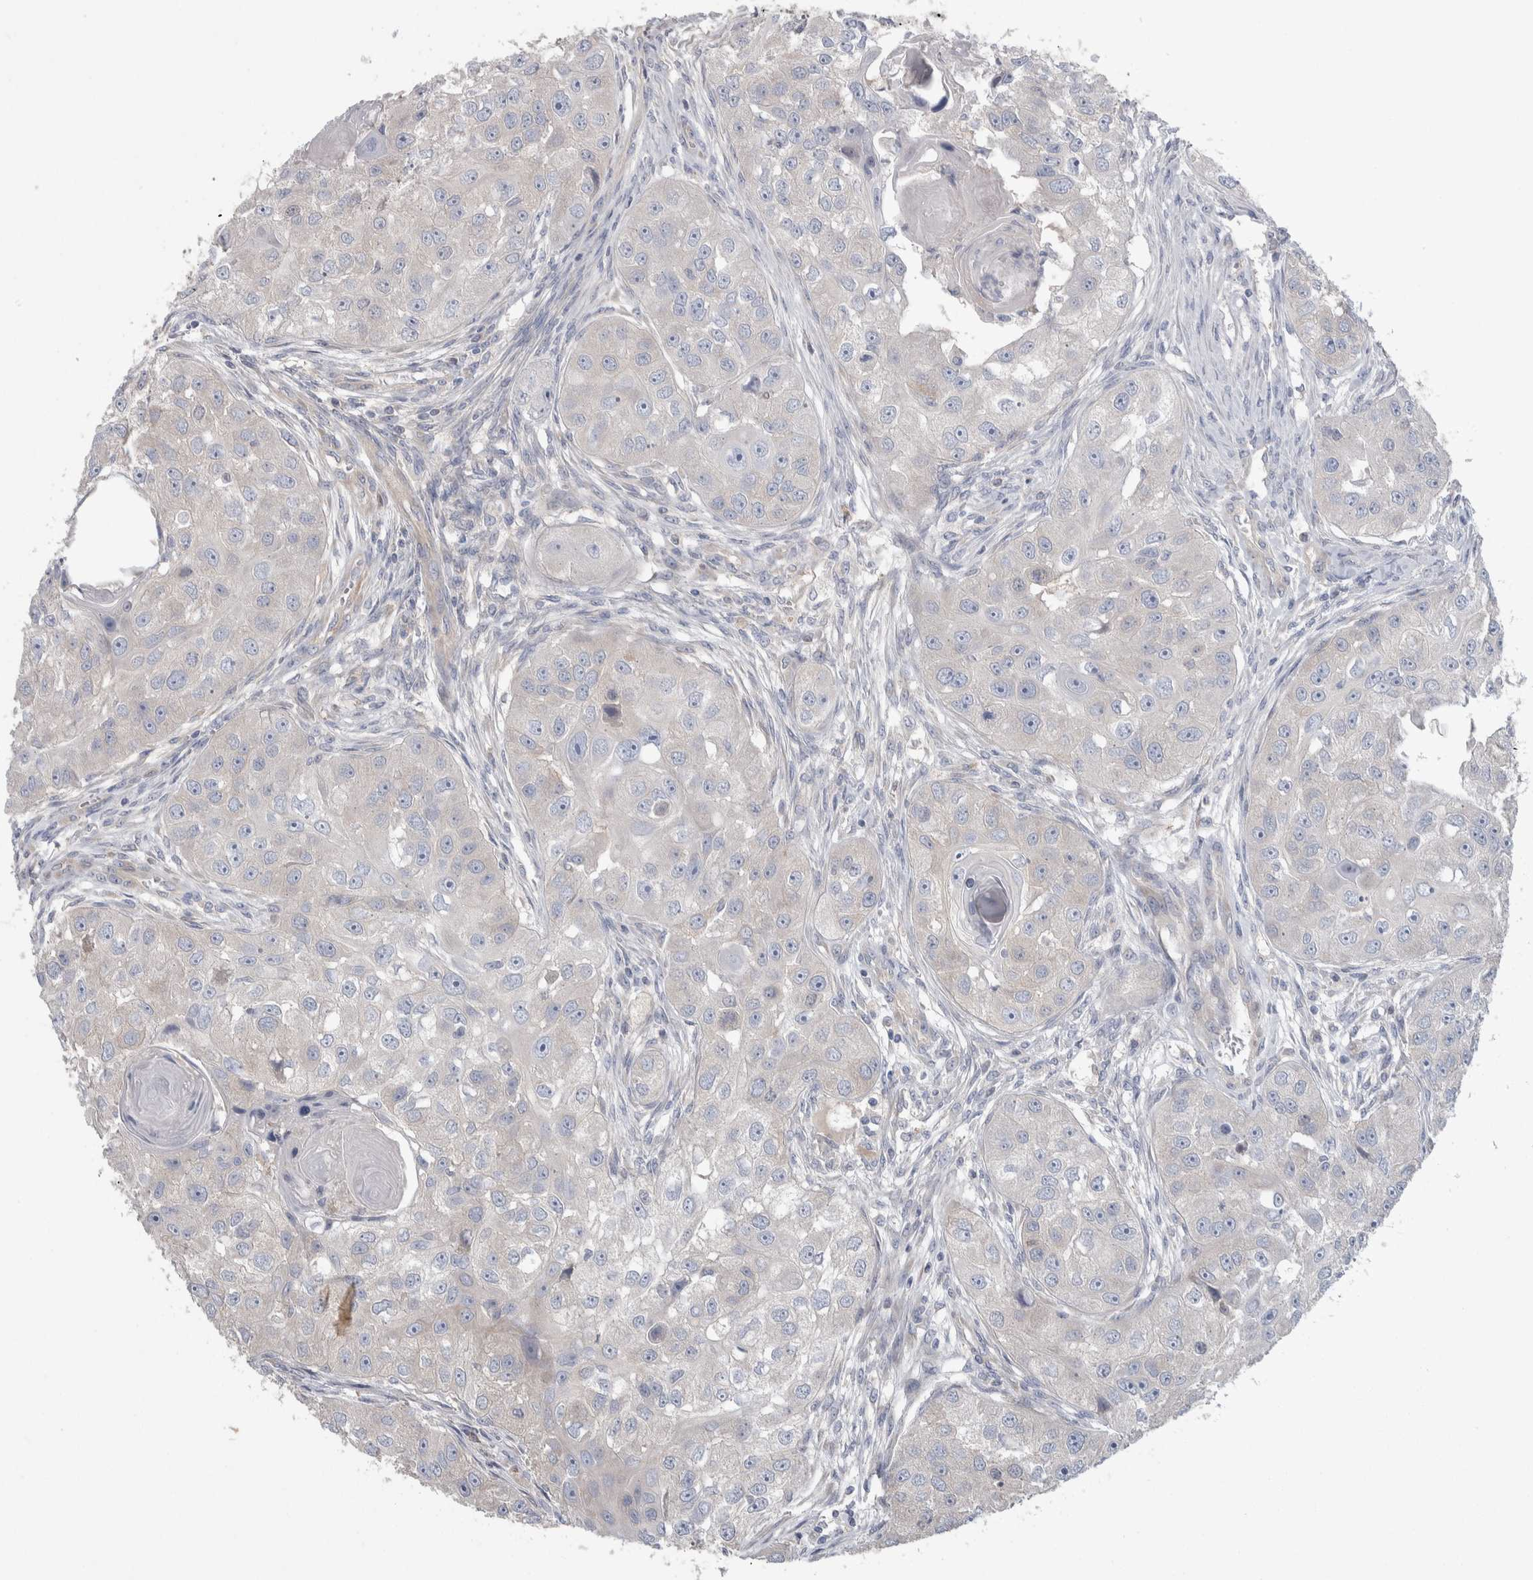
{"staining": {"intensity": "negative", "quantity": "none", "location": "none"}, "tissue": "head and neck cancer", "cell_type": "Tumor cells", "image_type": "cancer", "snomed": [{"axis": "morphology", "description": "Normal tissue, NOS"}, {"axis": "morphology", "description": "Squamous cell carcinoma, NOS"}, {"axis": "topography", "description": "Skeletal muscle"}, {"axis": "topography", "description": "Head-Neck"}], "caption": "The immunohistochemistry histopathology image has no significant expression in tumor cells of head and neck cancer (squamous cell carcinoma) tissue.", "gene": "GPHN", "patient": {"sex": "male", "age": 51}}